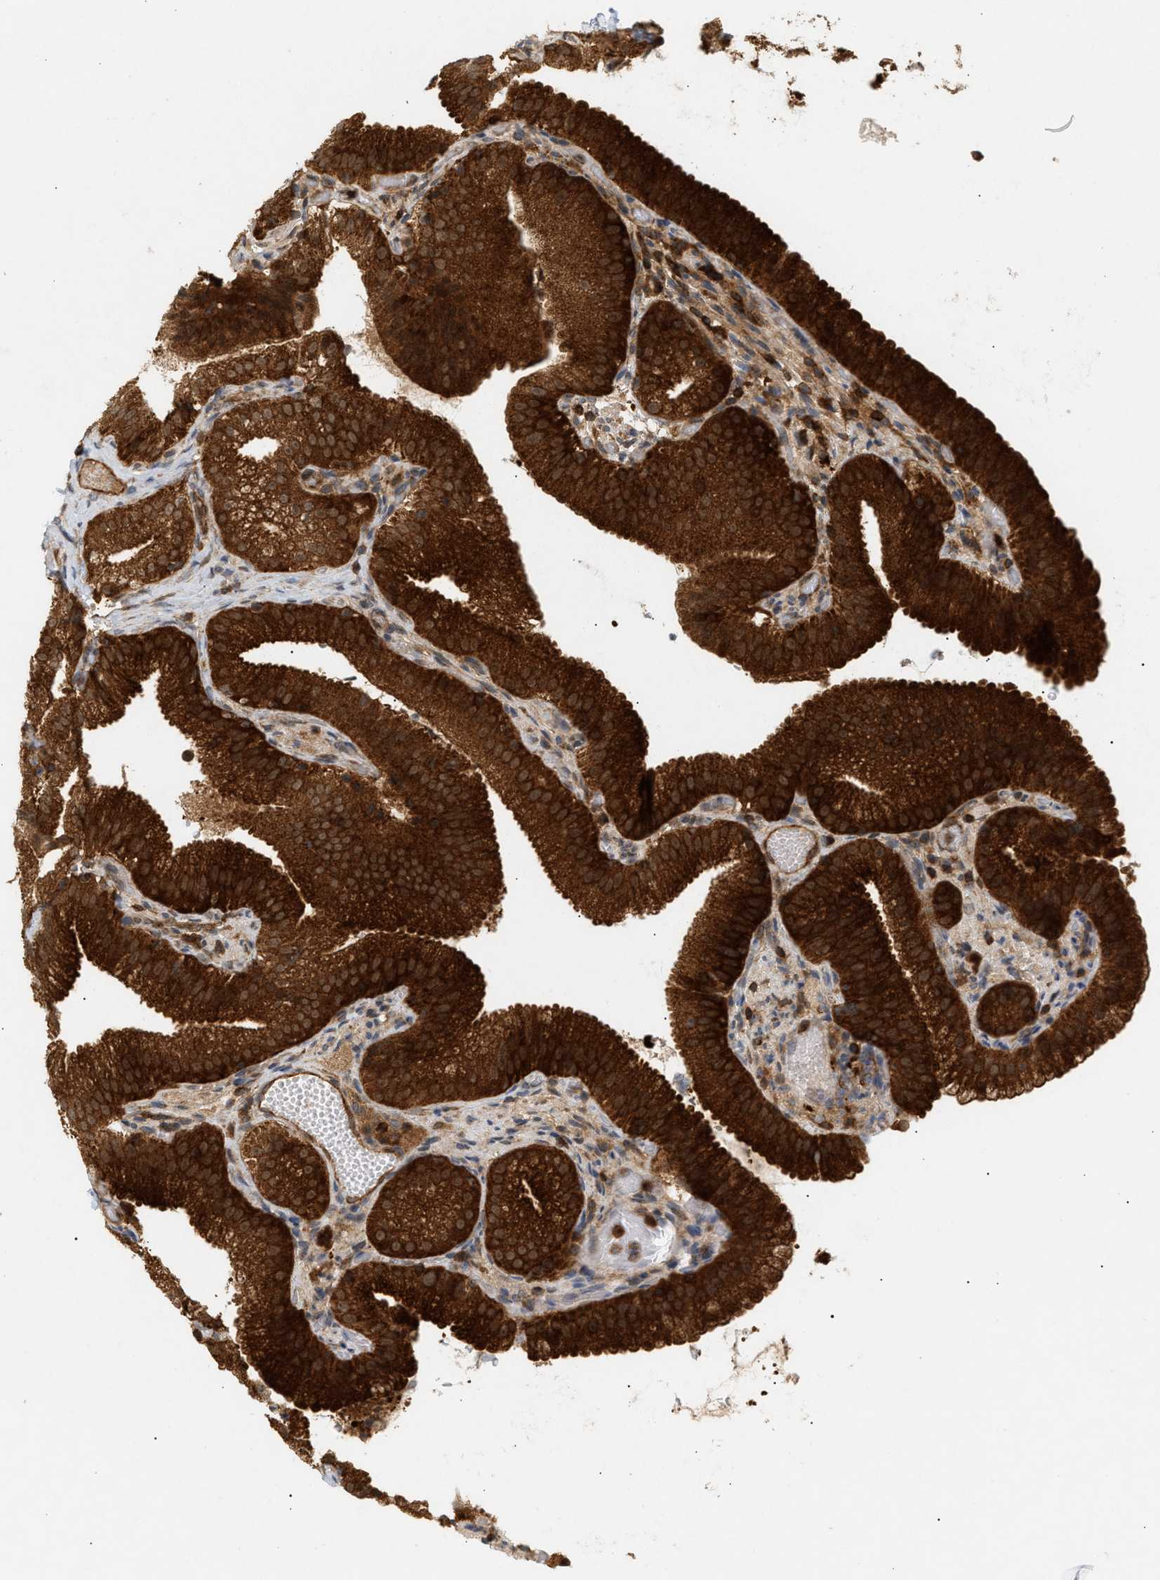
{"staining": {"intensity": "strong", "quantity": ">75%", "location": "cytoplasmic/membranous,nuclear"}, "tissue": "gallbladder", "cell_type": "Glandular cells", "image_type": "normal", "snomed": [{"axis": "morphology", "description": "Normal tissue, NOS"}, {"axis": "topography", "description": "Gallbladder"}], "caption": "Immunohistochemistry (IHC) photomicrograph of unremarkable gallbladder: gallbladder stained using immunohistochemistry shows high levels of strong protein expression localized specifically in the cytoplasmic/membranous,nuclear of glandular cells, appearing as a cytoplasmic/membranous,nuclear brown color.", "gene": "SHC1", "patient": {"sex": "male", "age": 54}}